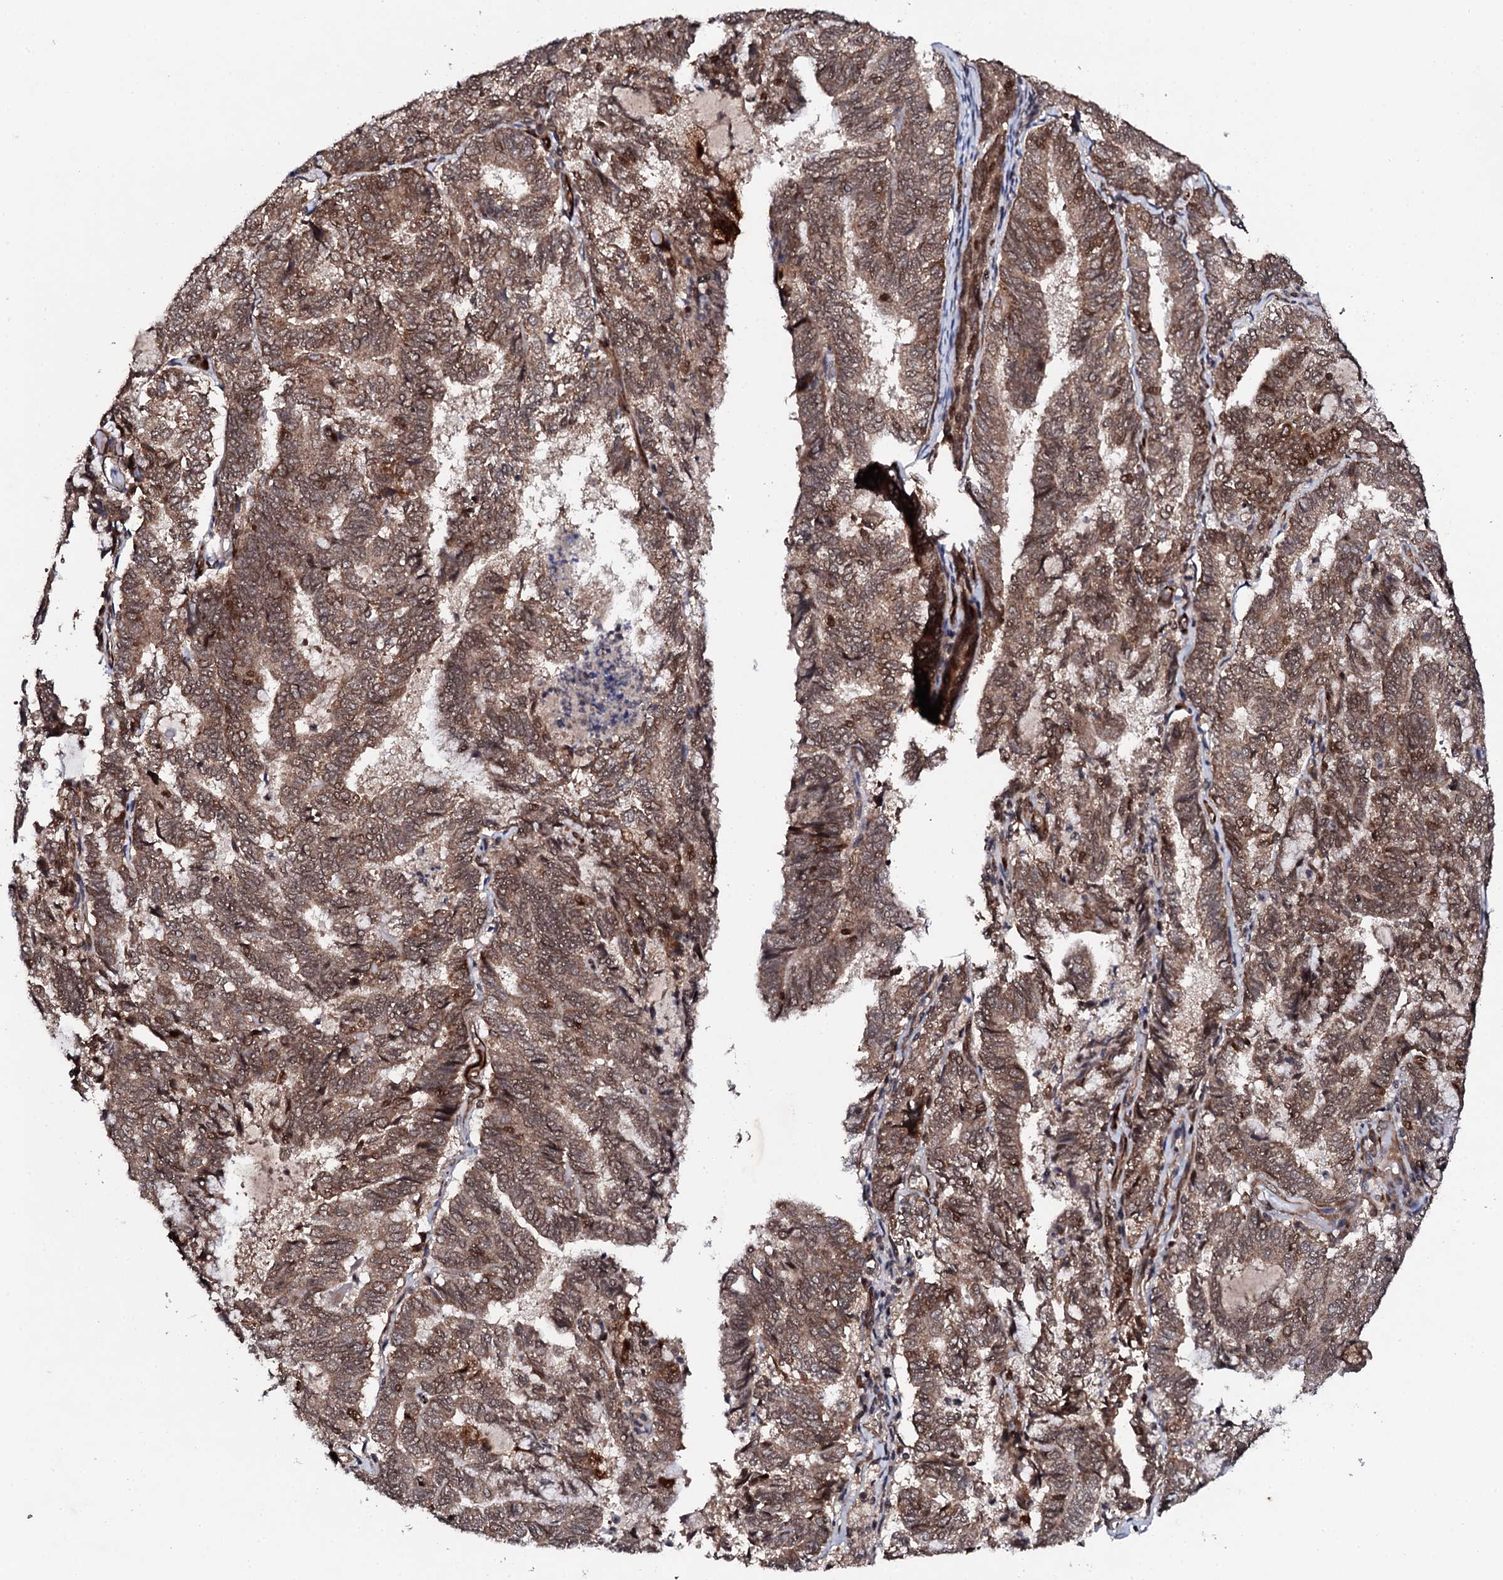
{"staining": {"intensity": "moderate", "quantity": ">75%", "location": "cytoplasmic/membranous,nuclear"}, "tissue": "endometrial cancer", "cell_type": "Tumor cells", "image_type": "cancer", "snomed": [{"axis": "morphology", "description": "Adenocarcinoma, NOS"}, {"axis": "topography", "description": "Endometrium"}], "caption": "Immunohistochemistry (IHC) histopathology image of endometrial cancer (adenocarcinoma) stained for a protein (brown), which shows medium levels of moderate cytoplasmic/membranous and nuclear expression in approximately >75% of tumor cells.", "gene": "FAM111A", "patient": {"sex": "female", "age": 80}}